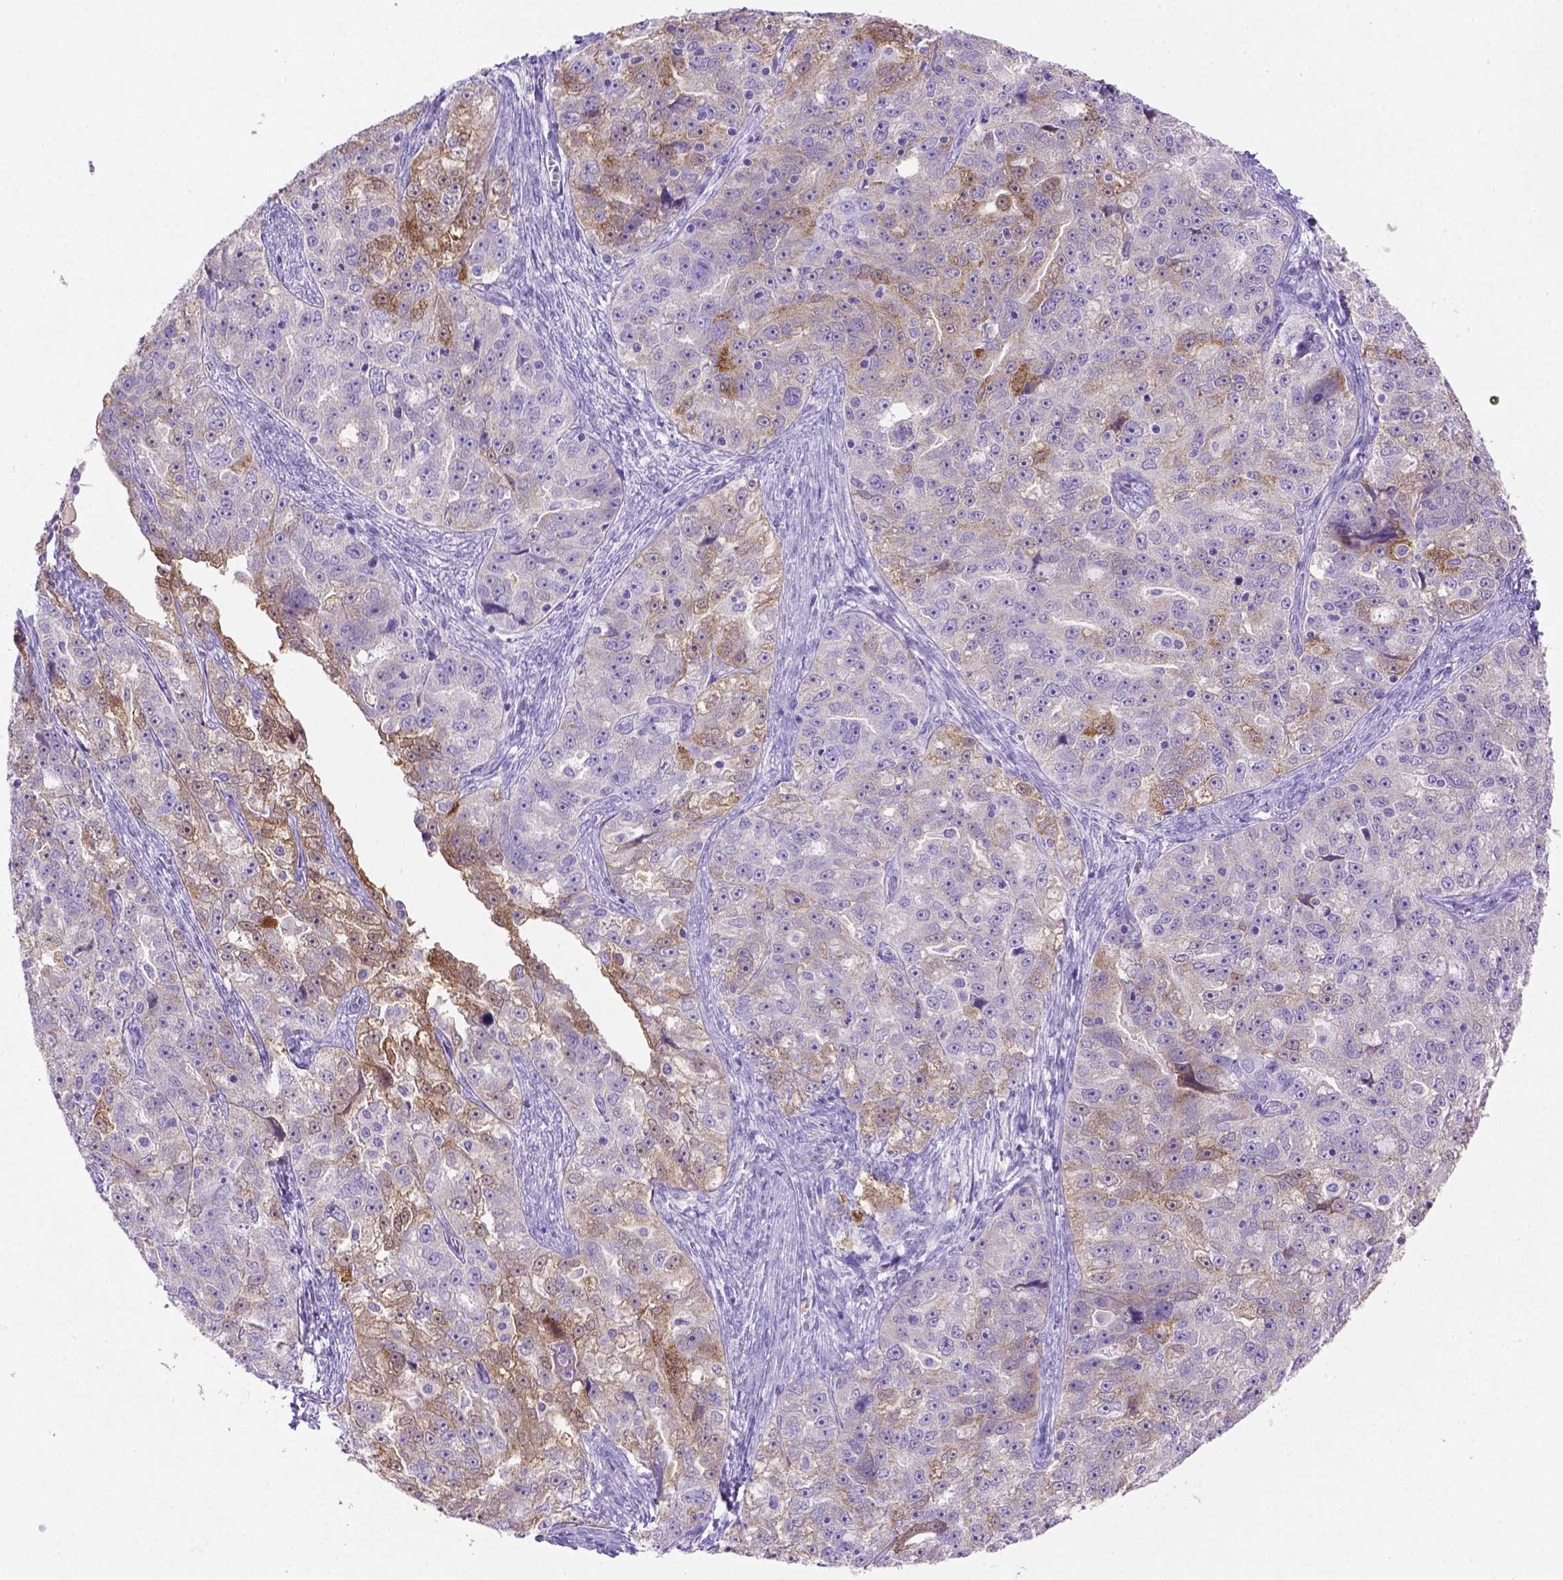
{"staining": {"intensity": "moderate", "quantity": "<25%", "location": "cytoplasmic/membranous"}, "tissue": "ovarian cancer", "cell_type": "Tumor cells", "image_type": "cancer", "snomed": [{"axis": "morphology", "description": "Cystadenocarcinoma, serous, NOS"}, {"axis": "topography", "description": "Ovary"}], "caption": "Ovarian serous cystadenocarcinoma stained for a protein (brown) shows moderate cytoplasmic/membranous positive staining in approximately <25% of tumor cells.", "gene": "SIRPD", "patient": {"sex": "female", "age": 51}}